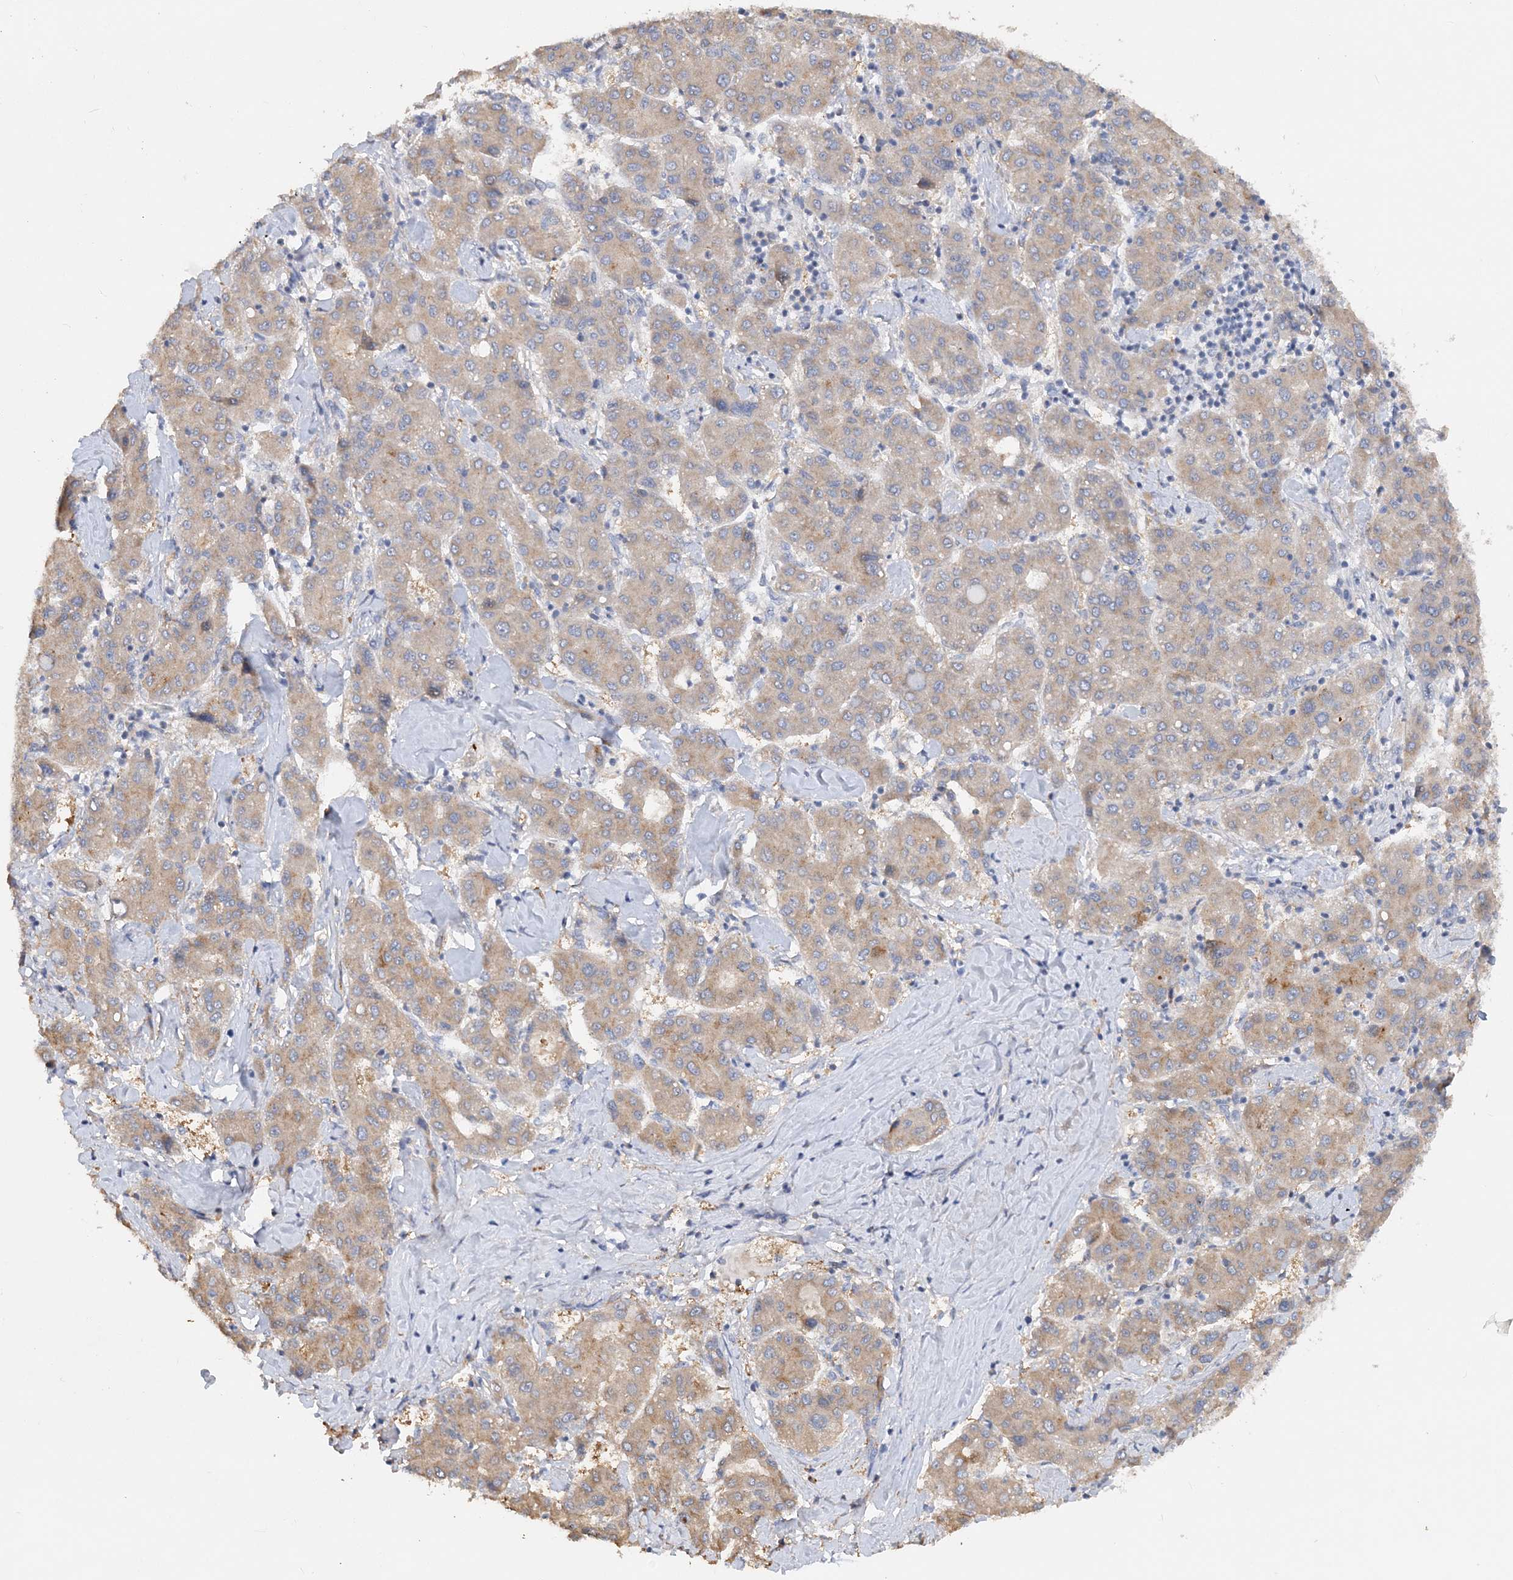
{"staining": {"intensity": "weak", "quantity": ">75%", "location": "cytoplasmic/membranous"}, "tissue": "liver cancer", "cell_type": "Tumor cells", "image_type": "cancer", "snomed": [{"axis": "morphology", "description": "Carcinoma, Hepatocellular, NOS"}, {"axis": "topography", "description": "Liver"}], "caption": "A low amount of weak cytoplasmic/membranous staining is present in about >75% of tumor cells in hepatocellular carcinoma (liver) tissue. Using DAB (3,3'-diaminobenzidine) (brown) and hematoxylin (blue) stains, captured at high magnification using brightfield microscopy.", "gene": "GRINA", "patient": {"sex": "male", "age": 65}}